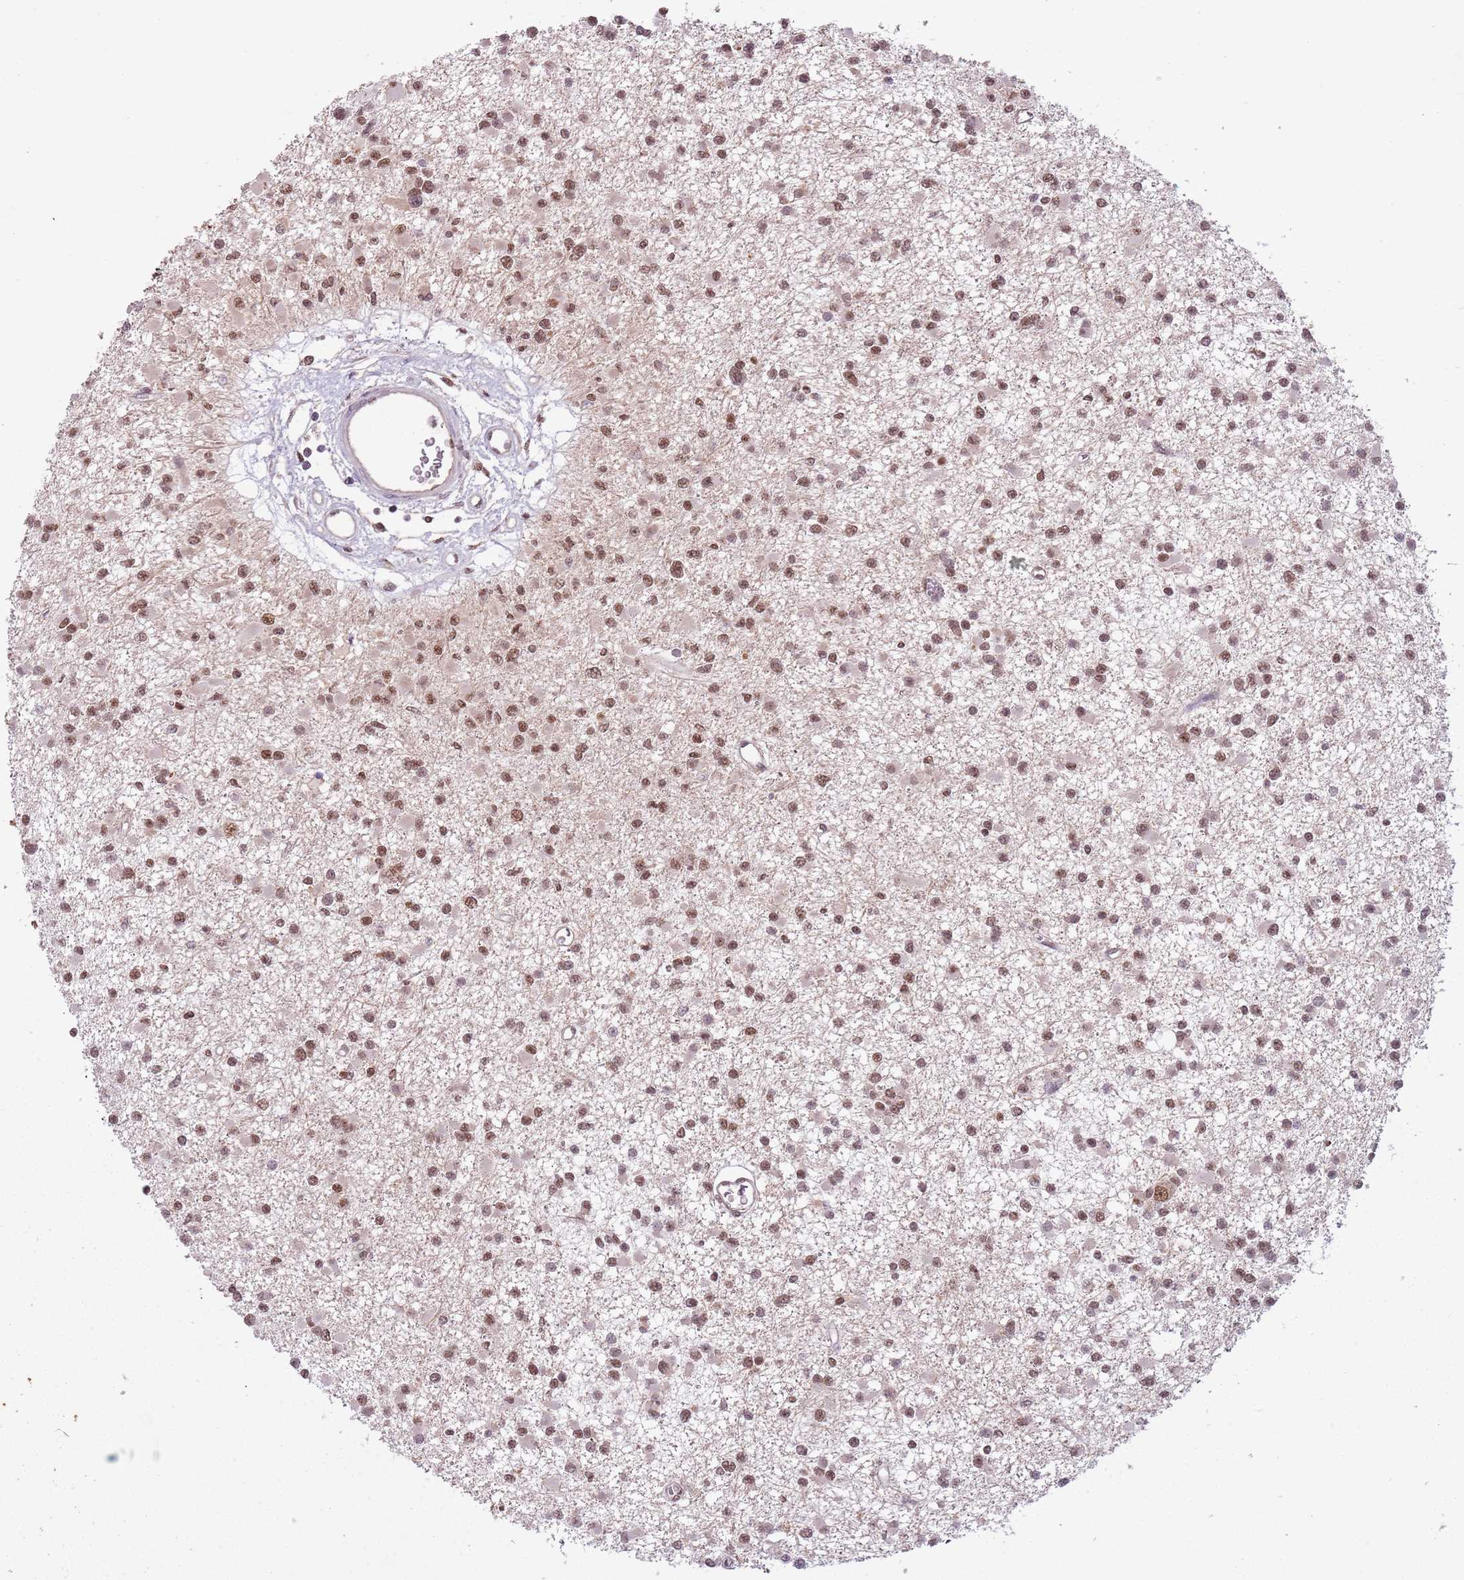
{"staining": {"intensity": "moderate", "quantity": ">75%", "location": "nuclear"}, "tissue": "glioma", "cell_type": "Tumor cells", "image_type": "cancer", "snomed": [{"axis": "morphology", "description": "Glioma, malignant, Low grade"}, {"axis": "topography", "description": "Brain"}], "caption": "DAB immunohistochemical staining of human malignant glioma (low-grade) reveals moderate nuclear protein staining in approximately >75% of tumor cells.", "gene": "FAM120AOS", "patient": {"sex": "female", "age": 22}}